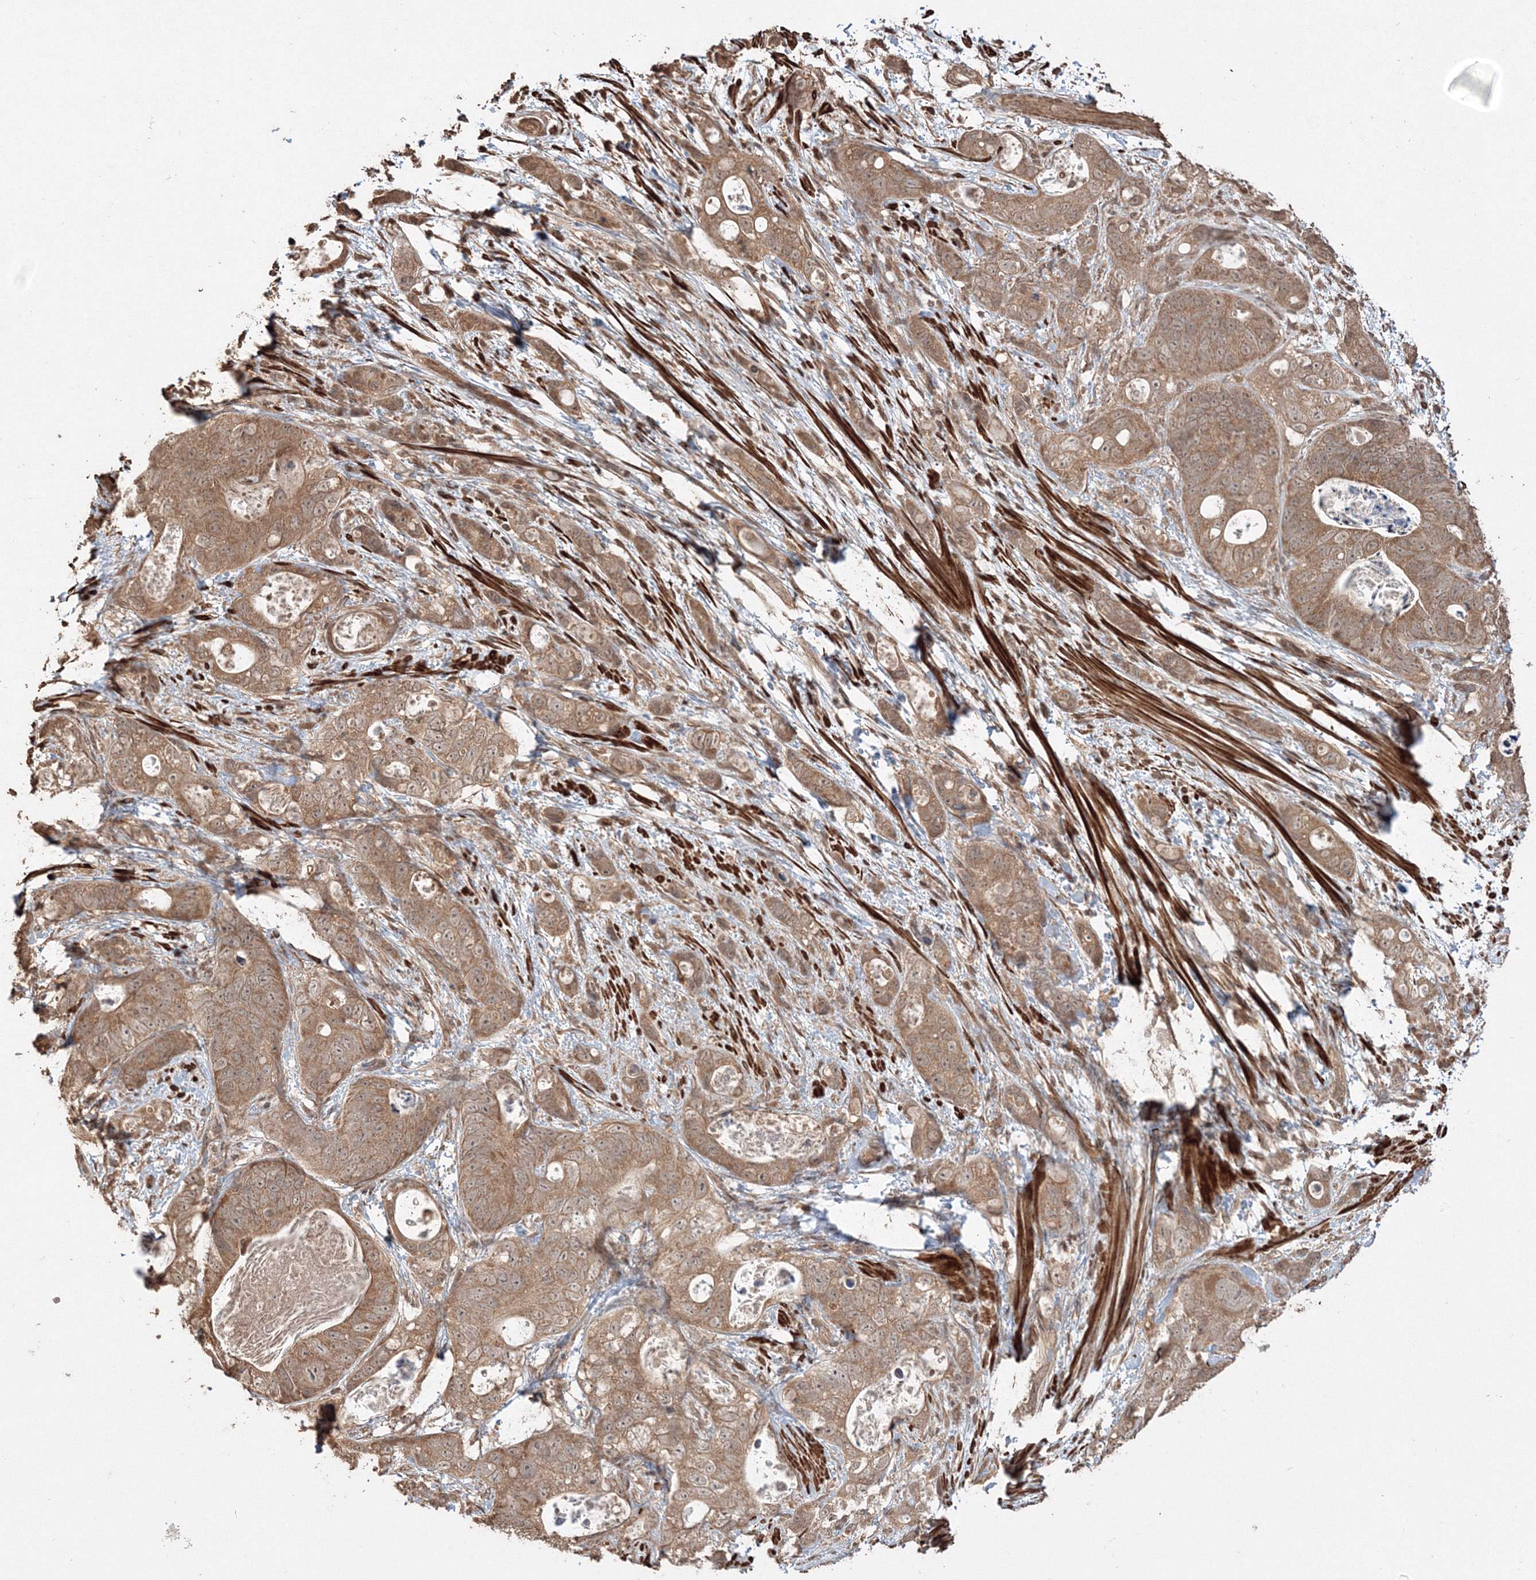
{"staining": {"intensity": "moderate", "quantity": ">75%", "location": "cytoplasmic/membranous"}, "tissue": "stomach cancer", "cell_type": "Tumor cells", "image_type": "cancer", "snomed": [{"axis": "morphology", "description": "Normal tissue, NOS"}, {"axis": "morphology", "description": "Adenocarcinoma, NOS"}, {"axis": "topography", "description": "Stomach"}], "caption": "Immunohistochemical staining of stomach adenocarcinoma demonstrates medium levels of moderate cytoplasmic/membranous staining in about >75% of tumor cells.", "gene": "CCDC122", "patient": {"sex": "female", "age": 89}}